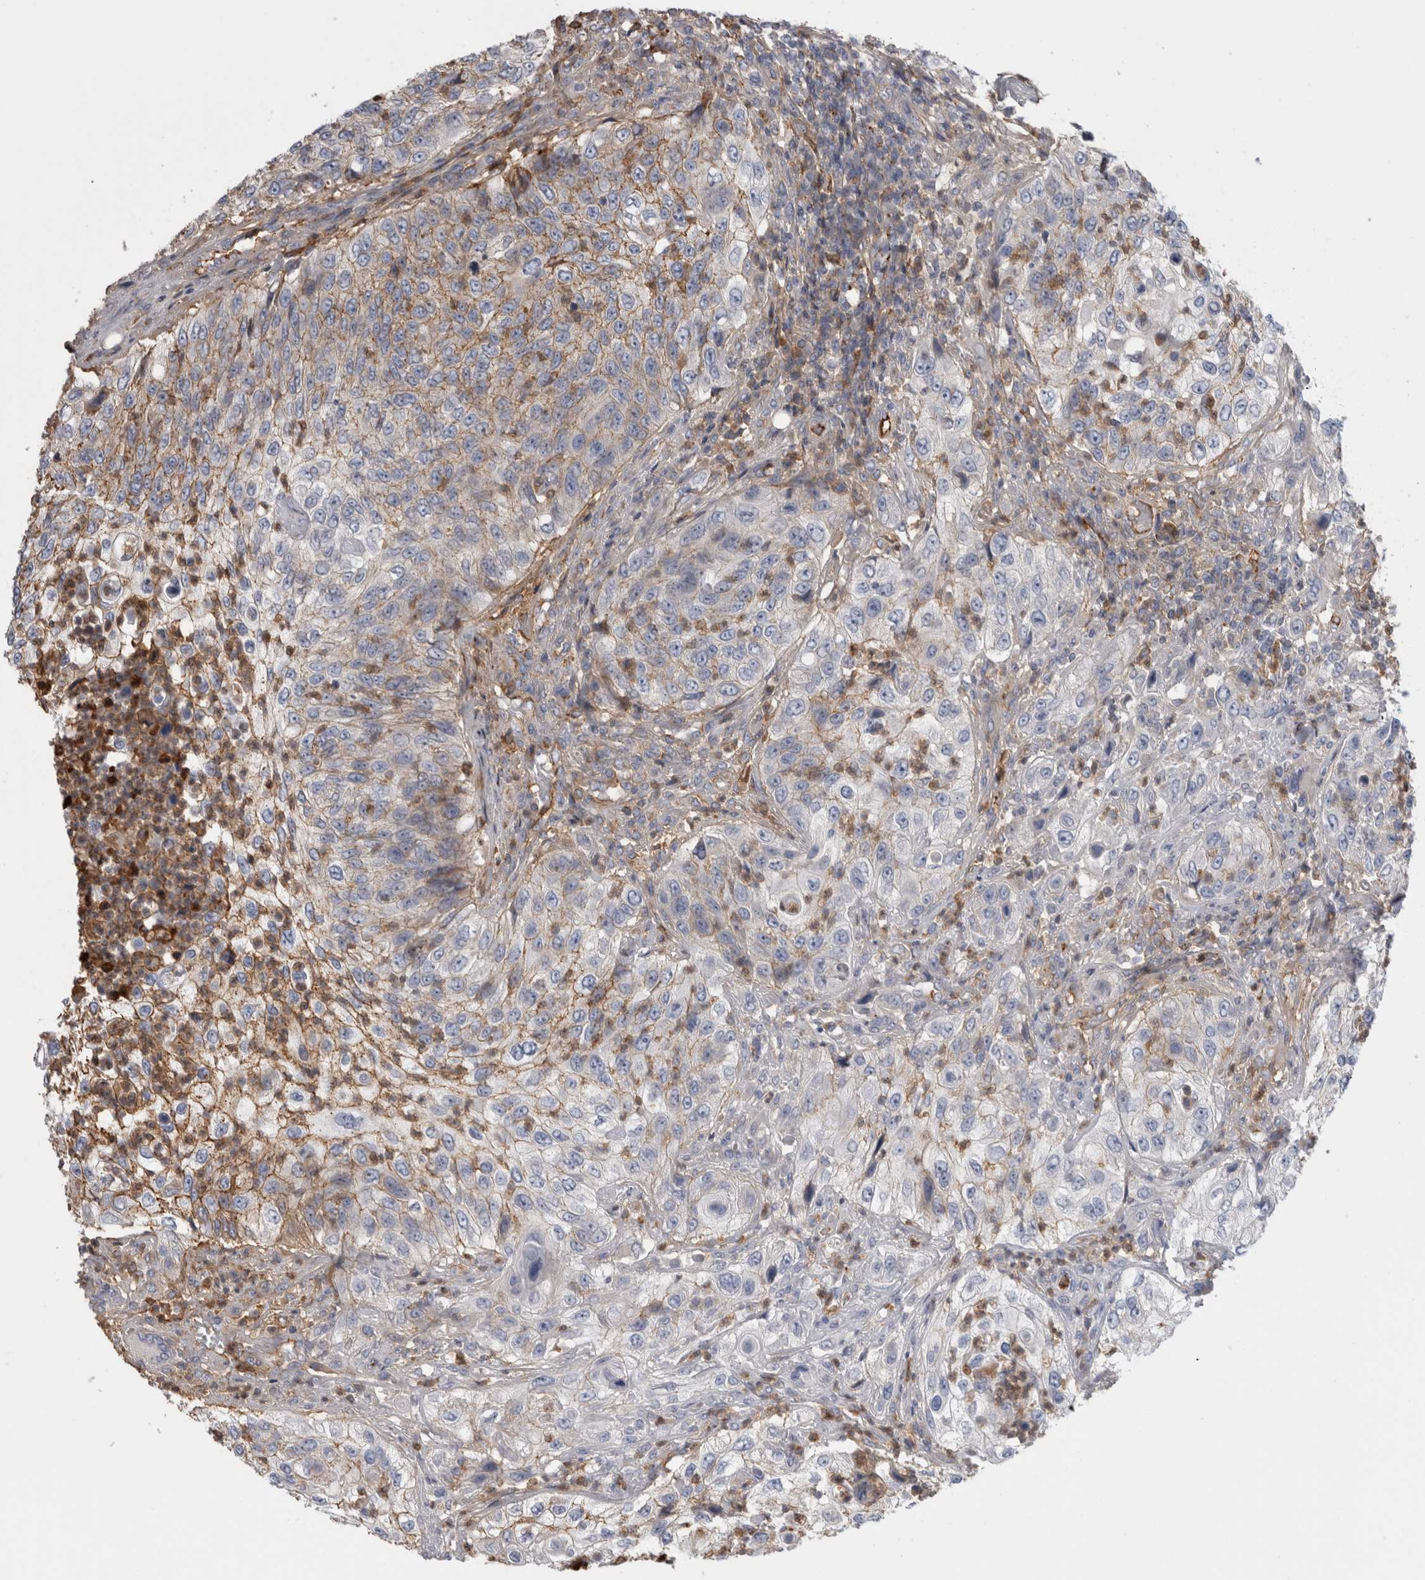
{"staining": {"intensity": "negative", "quantity": "none", "location": "none"}, "tissue": "urothelial cancer", "cell_type": "Tumor cells", "image_type": "cancer", "snomed": [{"axis": "morphology", "description": "Urothelial carcinoma, High grade"}, {"axis": "topography", "description": "Urinary bladder"}], "caption": "Immunohistochemical staining of urothelial cancer demonstrates no significant positivity in tumor cells. Brightfield microscopy of IHC stained with DAB (3,3'-diaminobenzidine) (brown) and hematoxylin (blue), captured at high magnification.", "gene": "TBCE", "patient": {"sex": "female", "age": 60}}